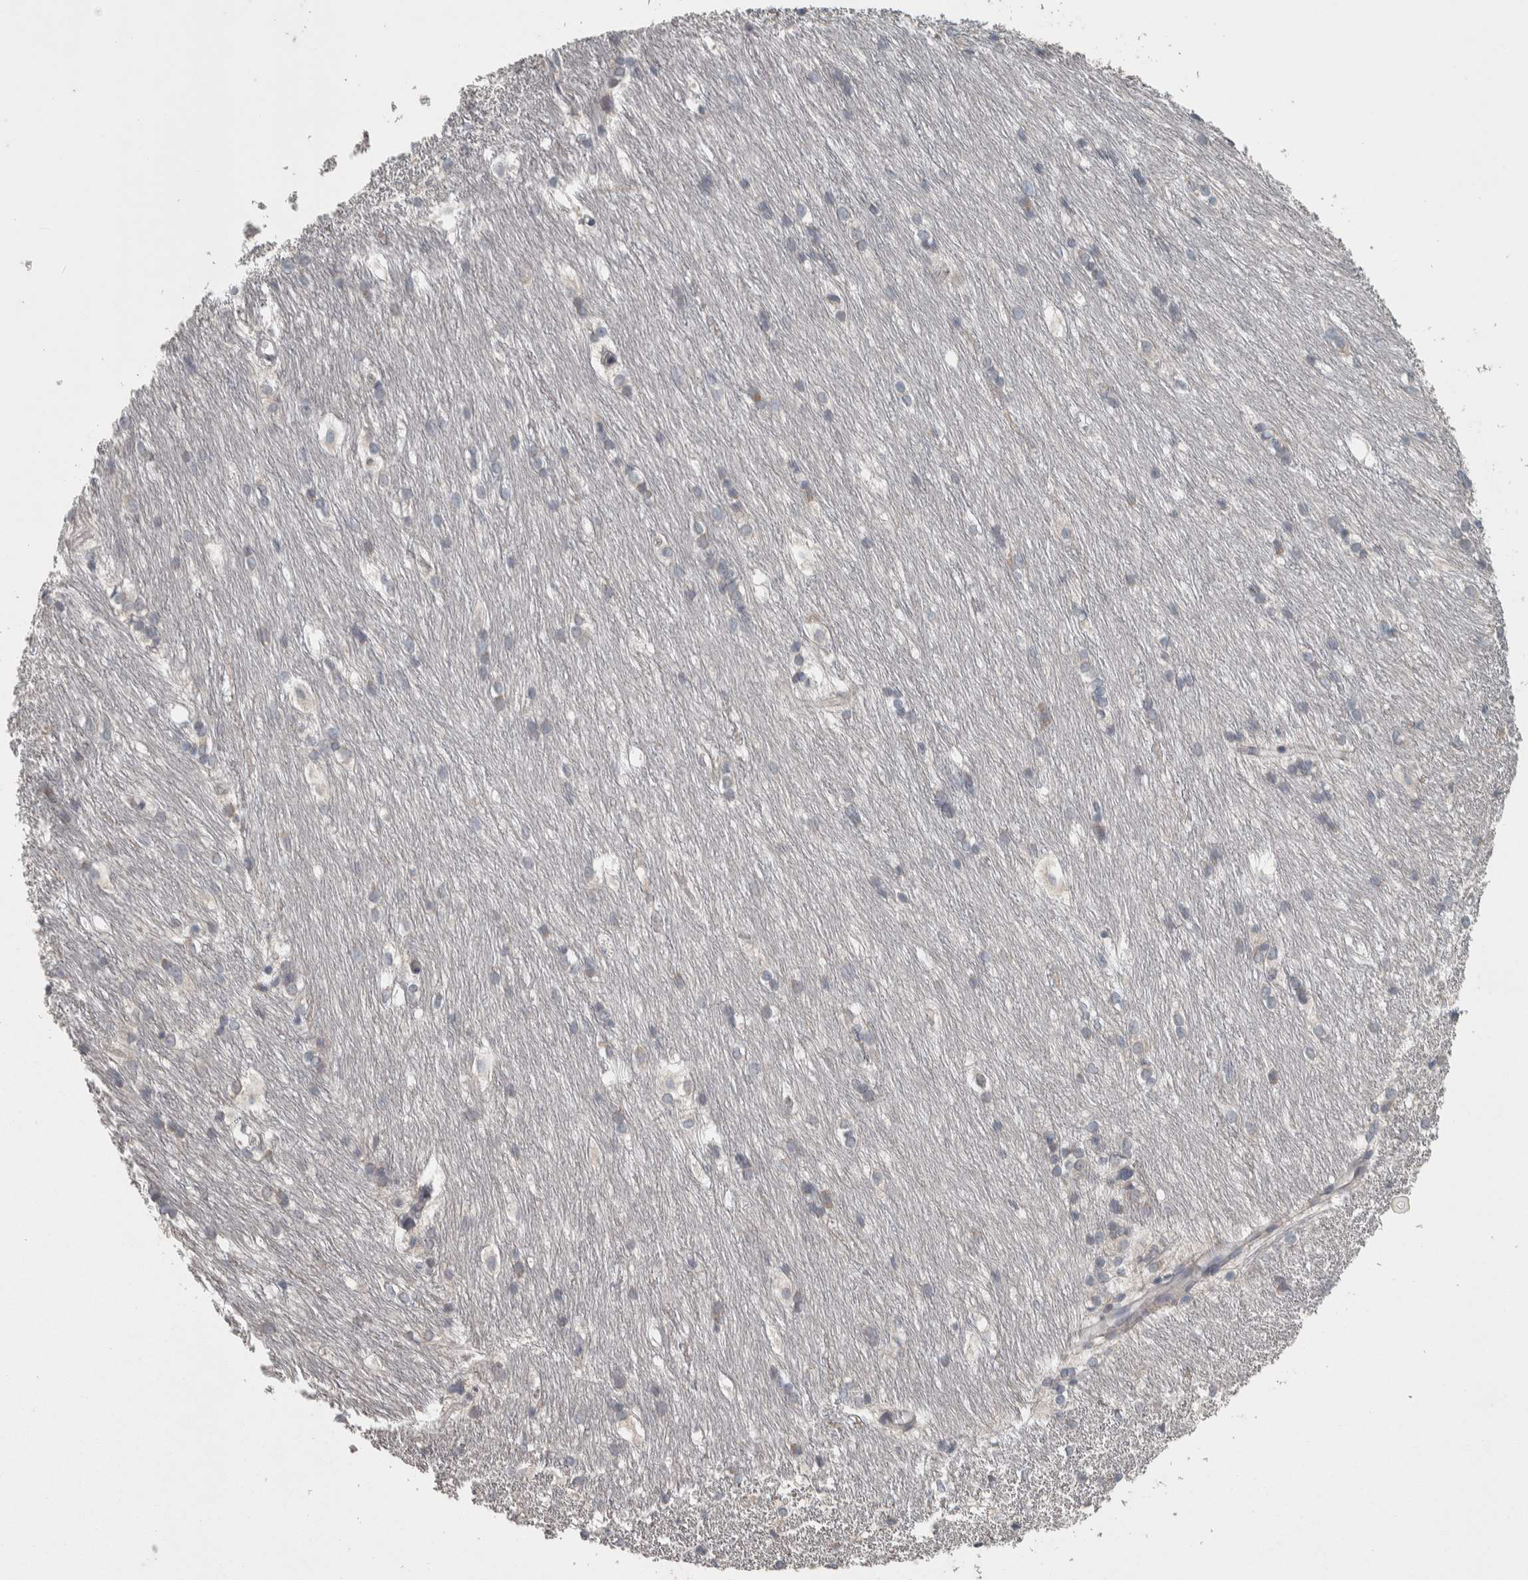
{"staining": {"intensity": "weak", "quantity": "<25%", "location": "cytoplasmic/membranous"}, "tissue": "caudate", "cell_type": "Glial cells", "image_type": "normal", "snomed": [{"axis": "morphology", "description": "Normal tissue, NOS"}, {"axis": "topography", "description": "Lateral ventricle wall"}], "caption": "IHC of benign caudate demonstrates no expression in glial cells. (DAB (3,3'-diaminobenzidine) IHC with hematoxylin counter stain).", "gene": "SRP68", "patient": {"sex": "female", "age": 19}}